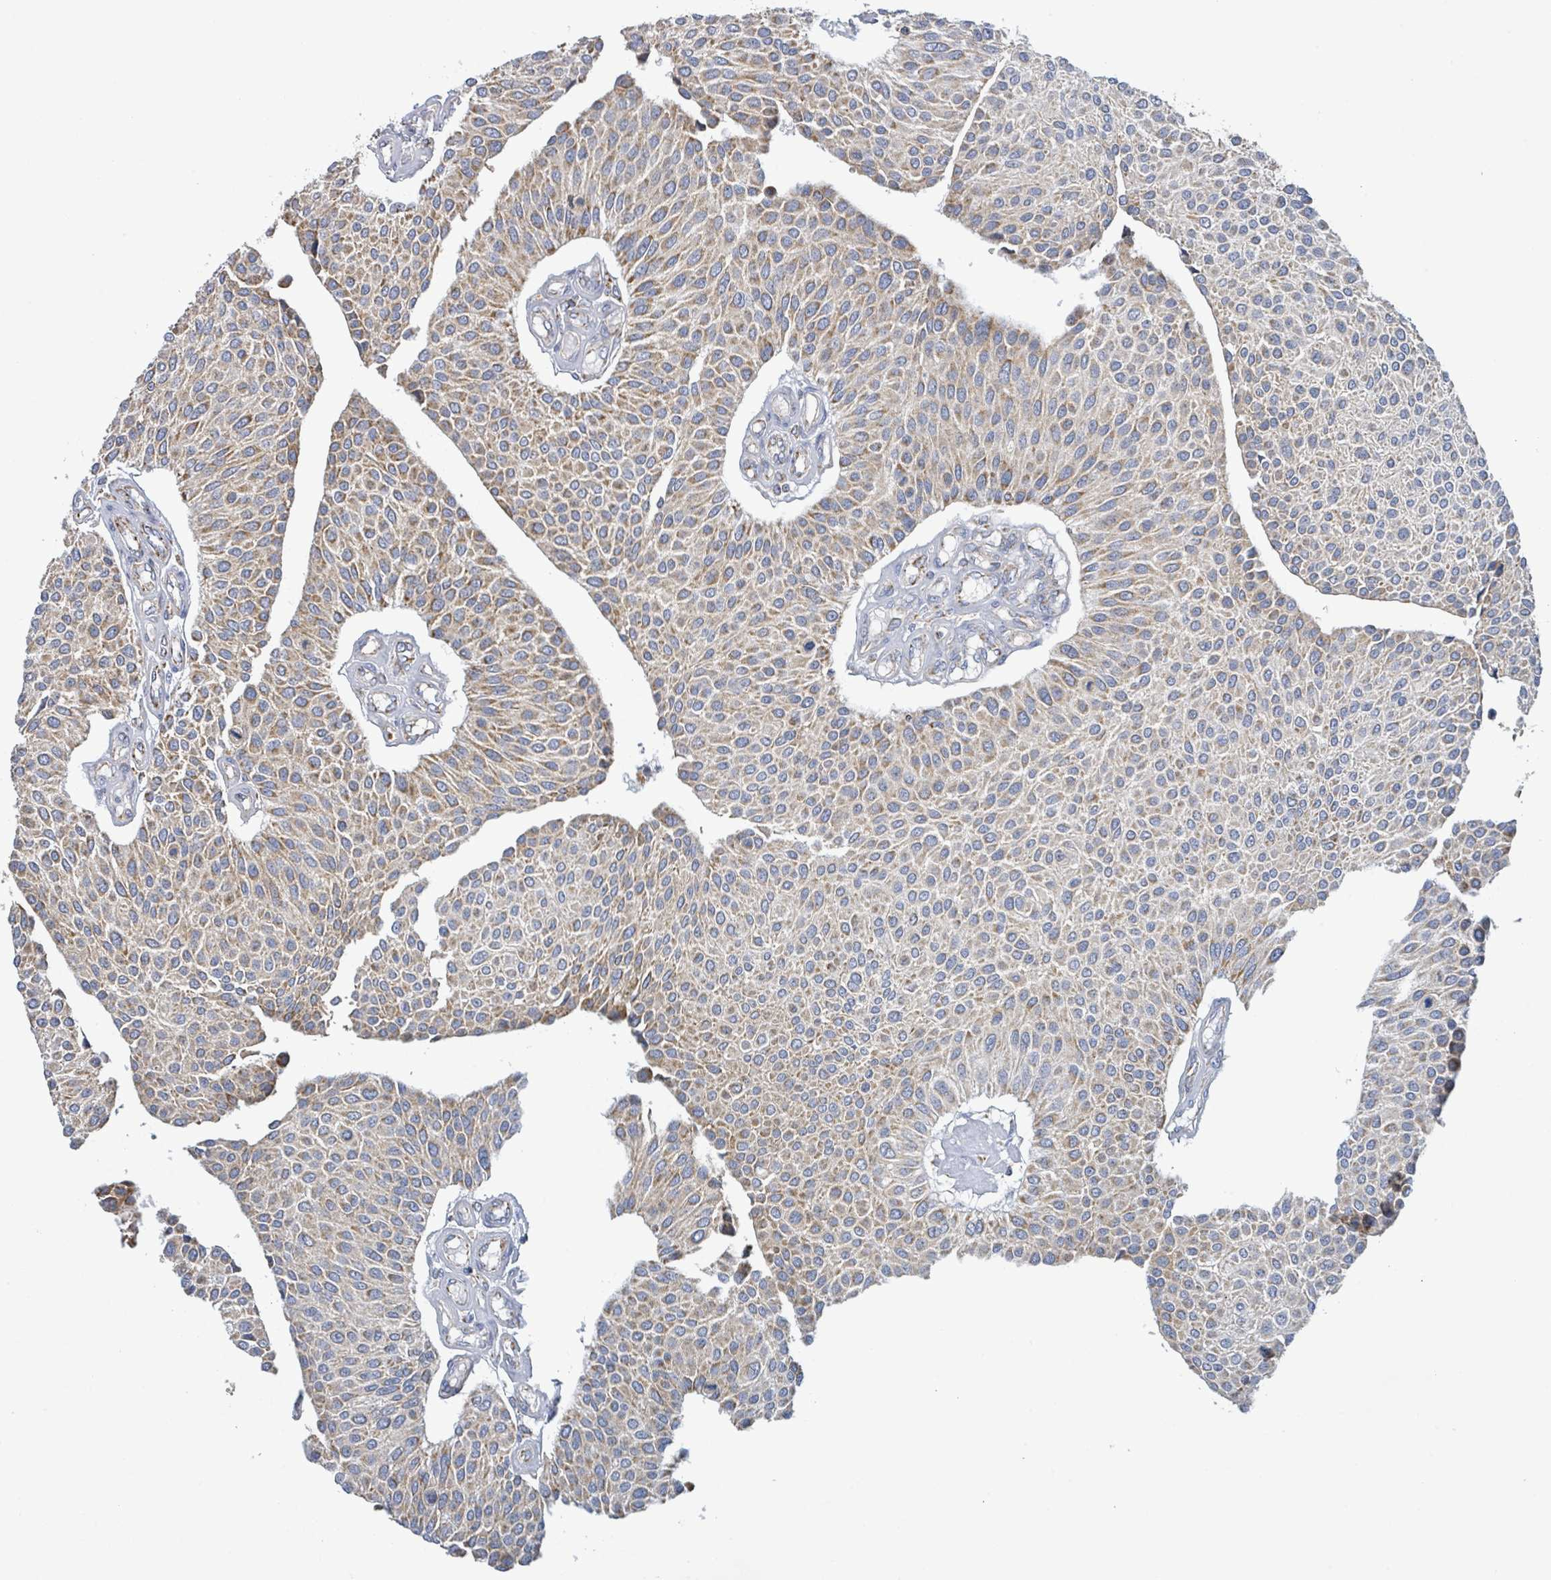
{"staining": {"intensity": "weak", "quantity": "25%-75%", "location": "cytoplasmic/membranous"}, "tissue": "urothelial cancer", "cell_type": "Tumor cells", "image_type": "cancer", "snomed": [{"axis": "morphology", "description": "Urothelial carcinoma, NOS"}, {"axis": "topography", "description": "Urinary bladder"}], "caption": "The image displays immunohistochemical staining of urothelial cancer. There is weak cytoplasmic/membranous positivity is appreciated in about 25%-75% of tumor cells.", "gene": "SUCLG2", "patient": {"sex": "male", "age": 55}}